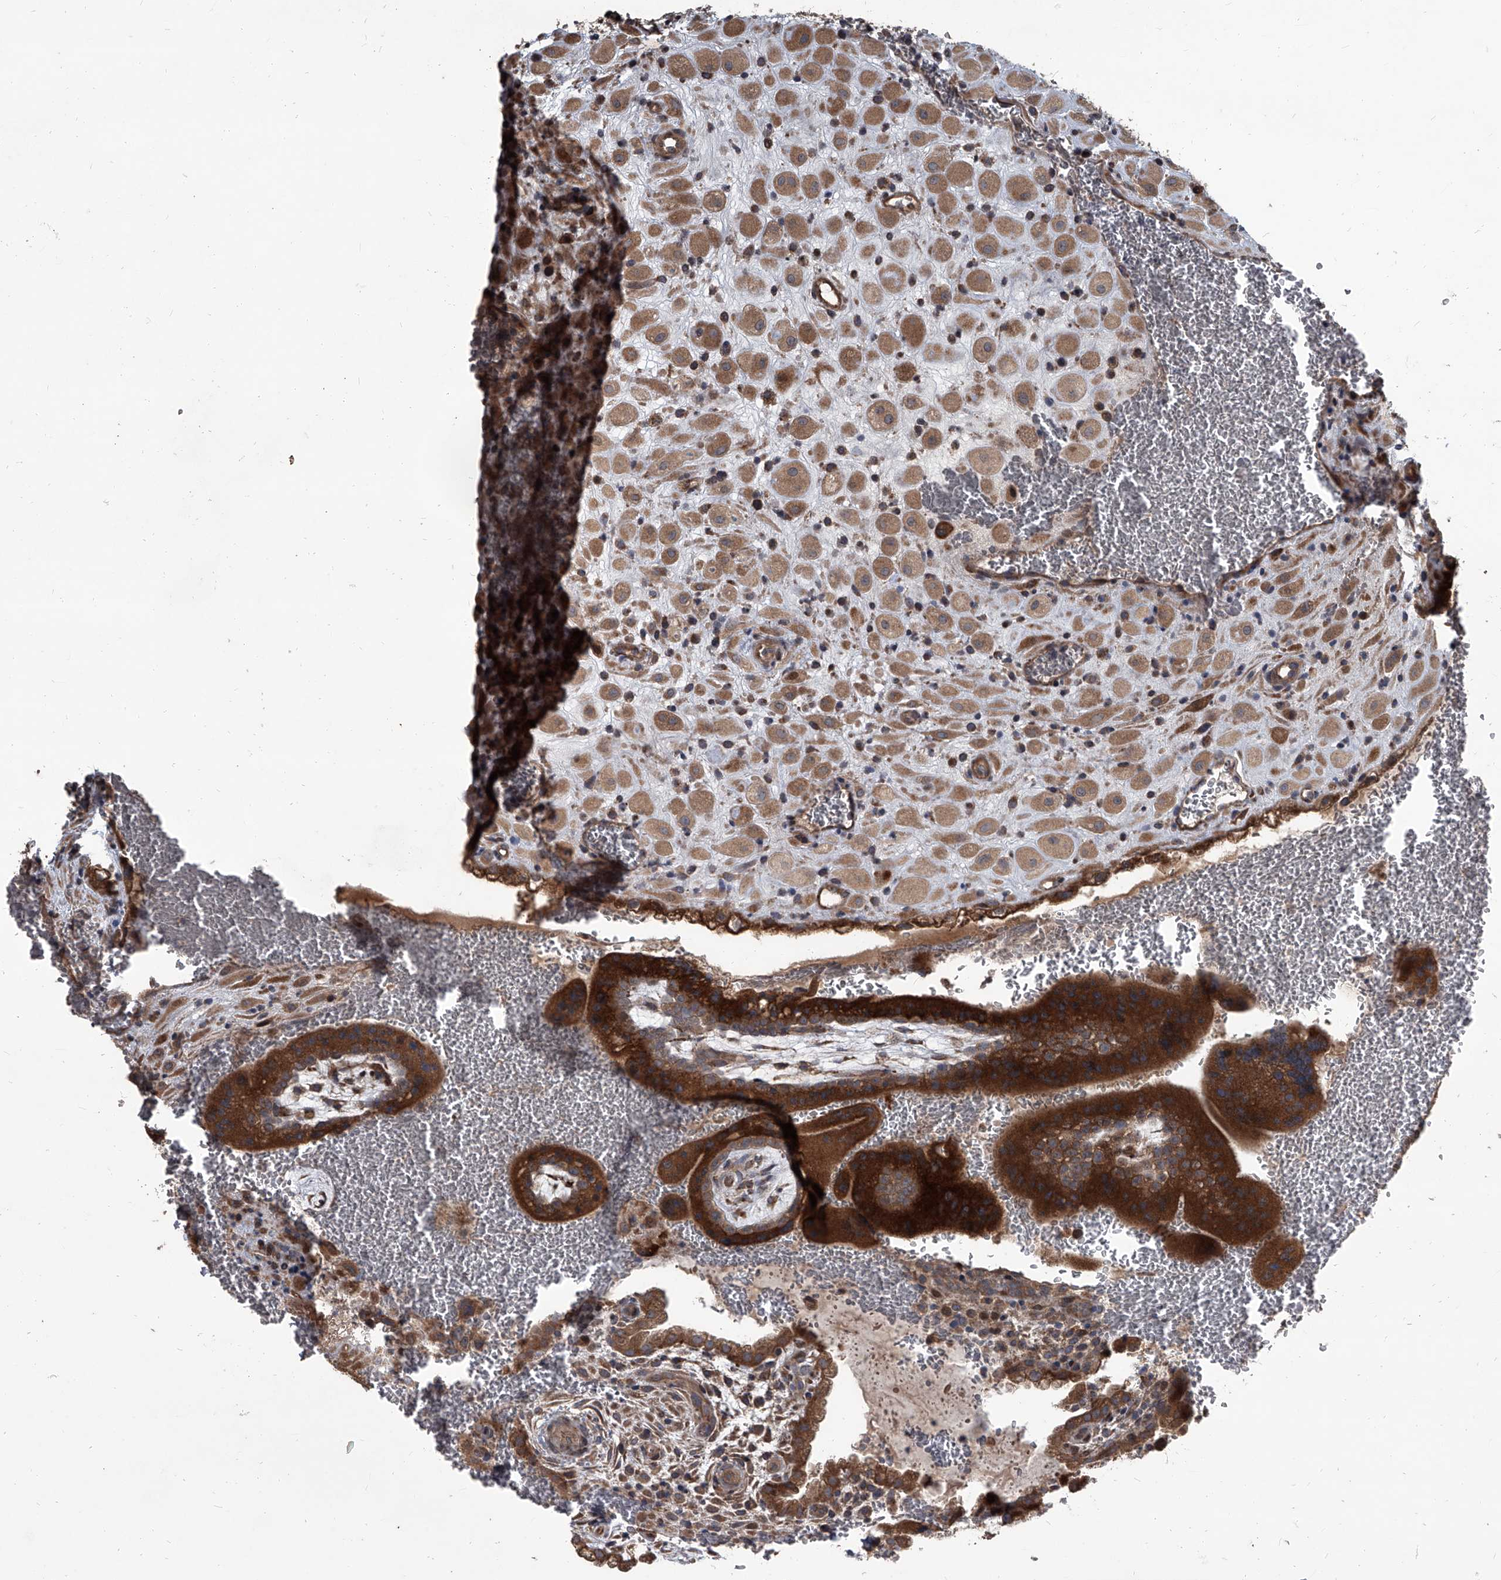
{"staining": {"intensity": "moderate", "quantity": ">75%", "location": "cytoplasmic/membranous"}, "tissue": "placenta", "cell_type": "Decidual cells", "image_type": "normal", "snomed": [{"axis": "morphology", "description": "Normal tissue, NOS"}, {"axis": "topography", "description": "Placenta"}], "caption": "Immunohistochemistry (DAB (3,3'-diaminobenzidine)) staining of normal placenta shows moderate cytoplasmic/membranous protein staining in about >75% of decidual cells. Using DAB (brown) and hematoxylin (blue) stains, captured at high magnification using brightfield microscopy.", "gene": "EVA1C", "patient": {"sex": "female", "age": 35}}